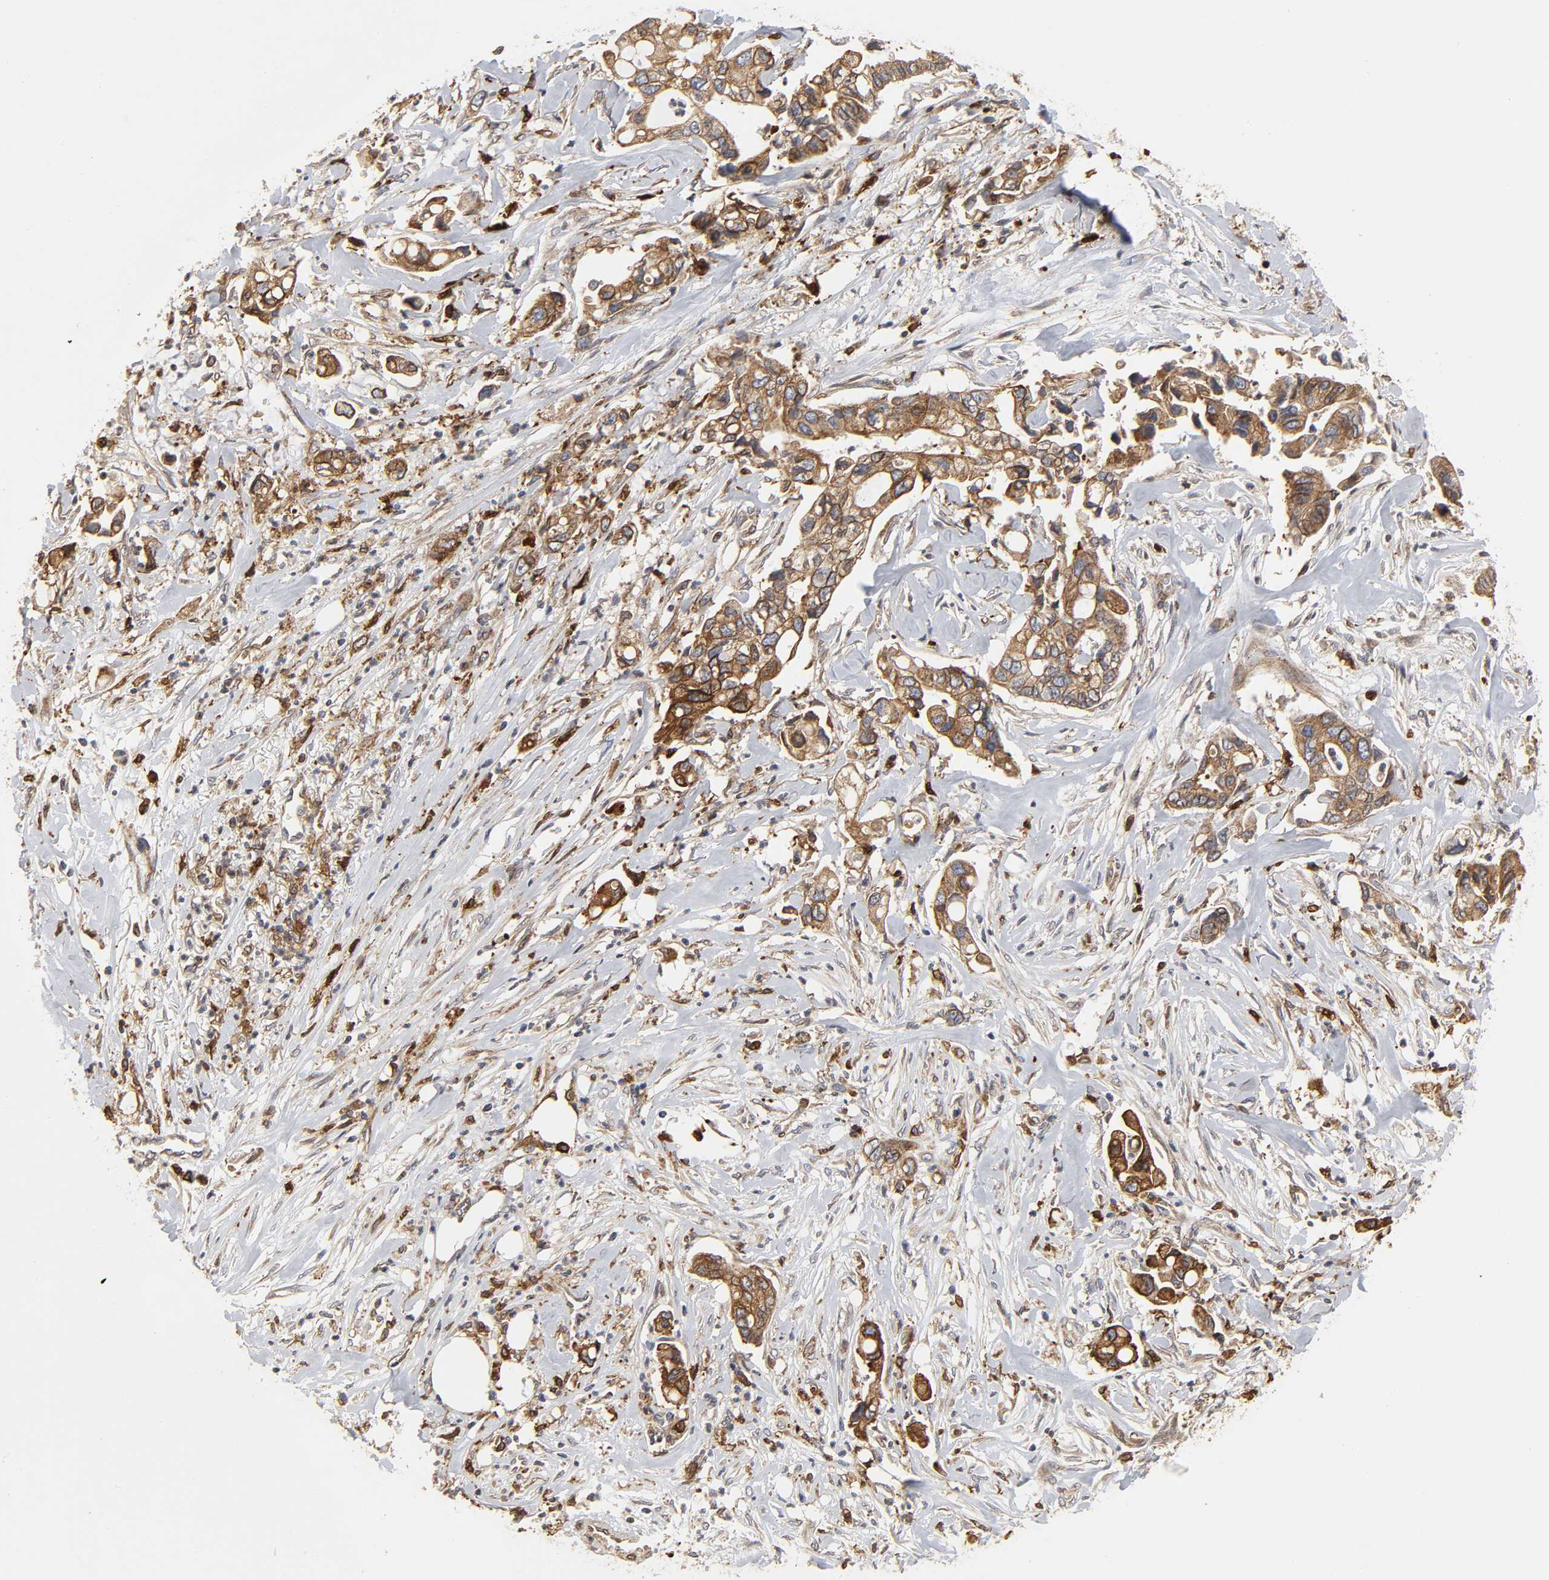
{"staining": {"intensity": "strong", "quantity": ">75%", "location": "cytoplasmic/membranous"}, "tissue": "pancreatic cancer", "cell_type": "Tumor cells", "image_type": "cancer", "snomed": [{"axis": "morphology", "description": "Adenocarcinoma, NOS"}, {"axis": "topography", "description": "Pancreas"}], "caption": "A brown stain shows strong cytoplasmic/membranous expression of a protein in human pancreatic cancer (adenocarcinoma) tumor cells. The staining is performed using DAB brown chromogen to label protein expression. The nuclei are counter-stained blue using hematoxylin.", "gene": "POR", "patient": {"sex": "male", "age": 70}}